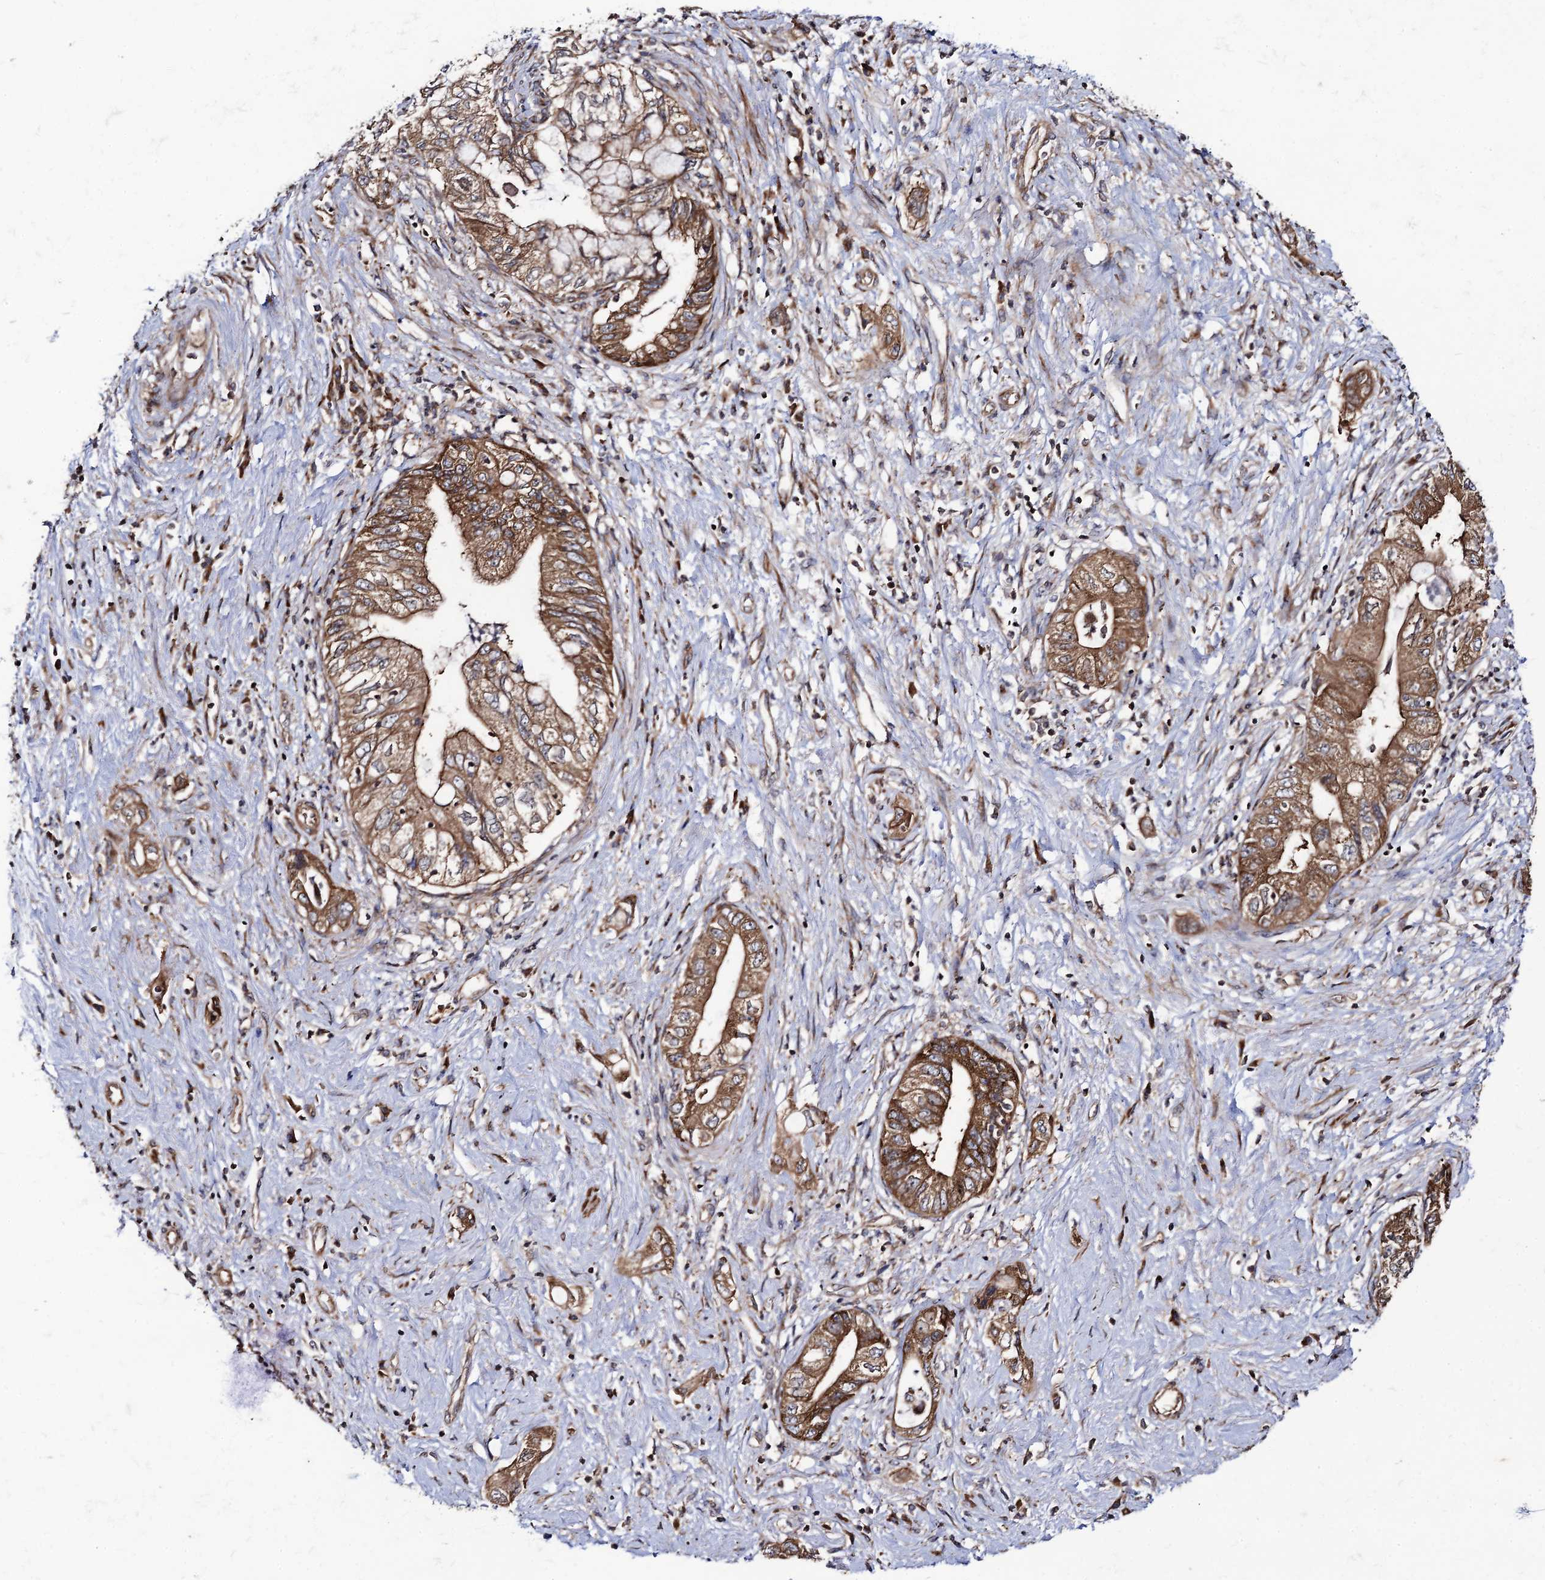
{"staining": {"intensity": "moderate", "quantity": ">75%", "location": "cytoplasmic/membranous"}, "tissue": "pancreatic cancer", "cell_type": "Tumor cells", "image_type": "cancer", "snomed": [{"axis": "morphology", "description": "Adenocarcinoma, NOS"}, {"axis": "topography", "description": "Pancreas"}], "caption": "Immunohistochemical staining of human pancreatic adenocarcinoma demonstrates medium levels of moderate cytoplasmic/membranous protein positivity in about >75% of tumor cells. (brown staining indicates protein expression, while blue staining denotes nuclei).", "gene": "DYDC1", "patient": {"sex": "female", "age": 73}}